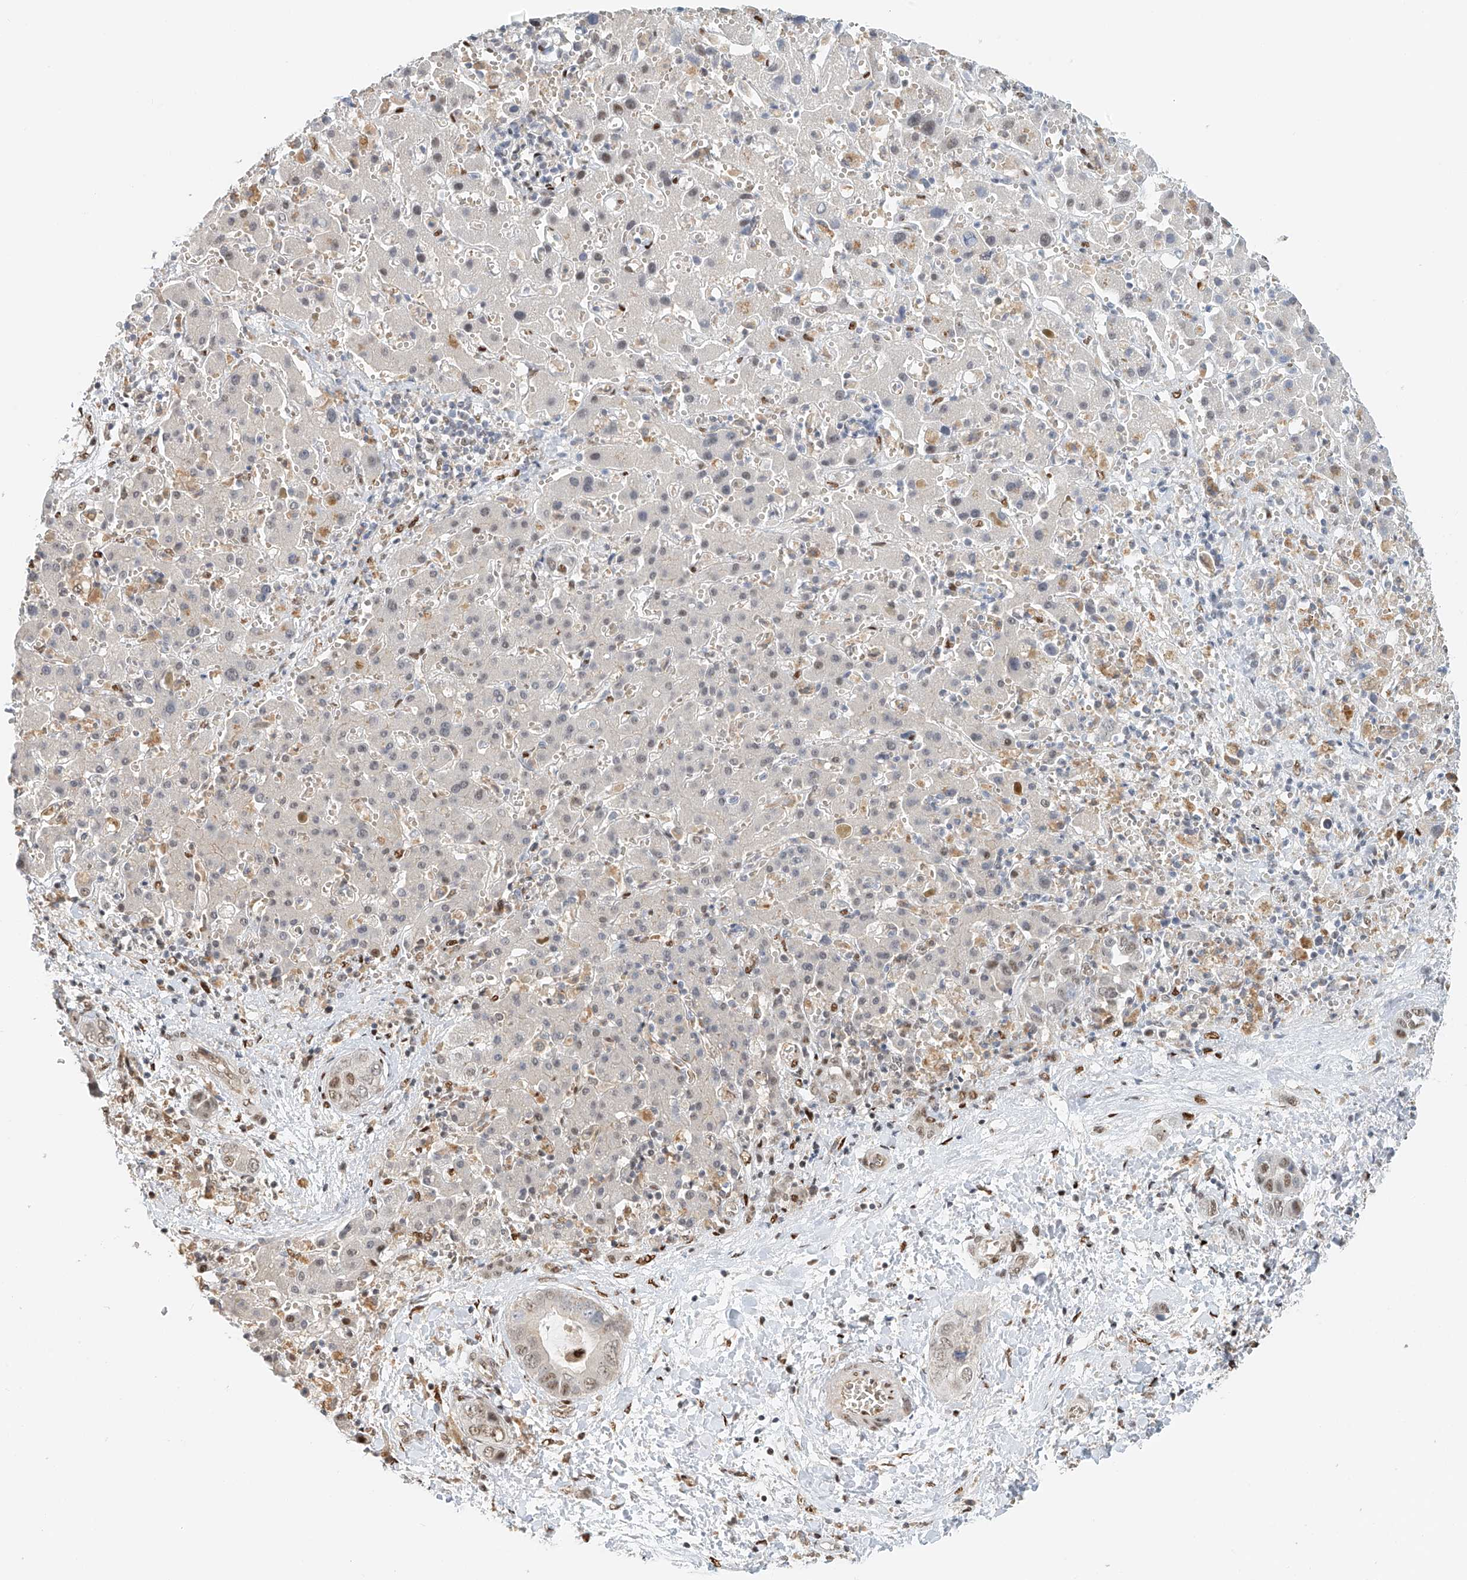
{"staining": {"intensity": "moderate", "quantity": "<25%", "location": "nuclear"}, "tissue": "liver cancer", "cell_type": "Tumor cells", "image_type": "cancer", "snomed": [{"axis": "morphology", "description": "Cholangiocarcinoma"}, {"axis": "topography", "description": "Liver"}], "caption": "Tumor cells show moderate nuclear positivity in about <25% of cells in liver cancer (cholangiocarcinoma). The protein of interest is shown in brown color, while the nuclei are stained blue.", "gene": "ZNF514", "patient": {"sex": "female", "age": 52}}